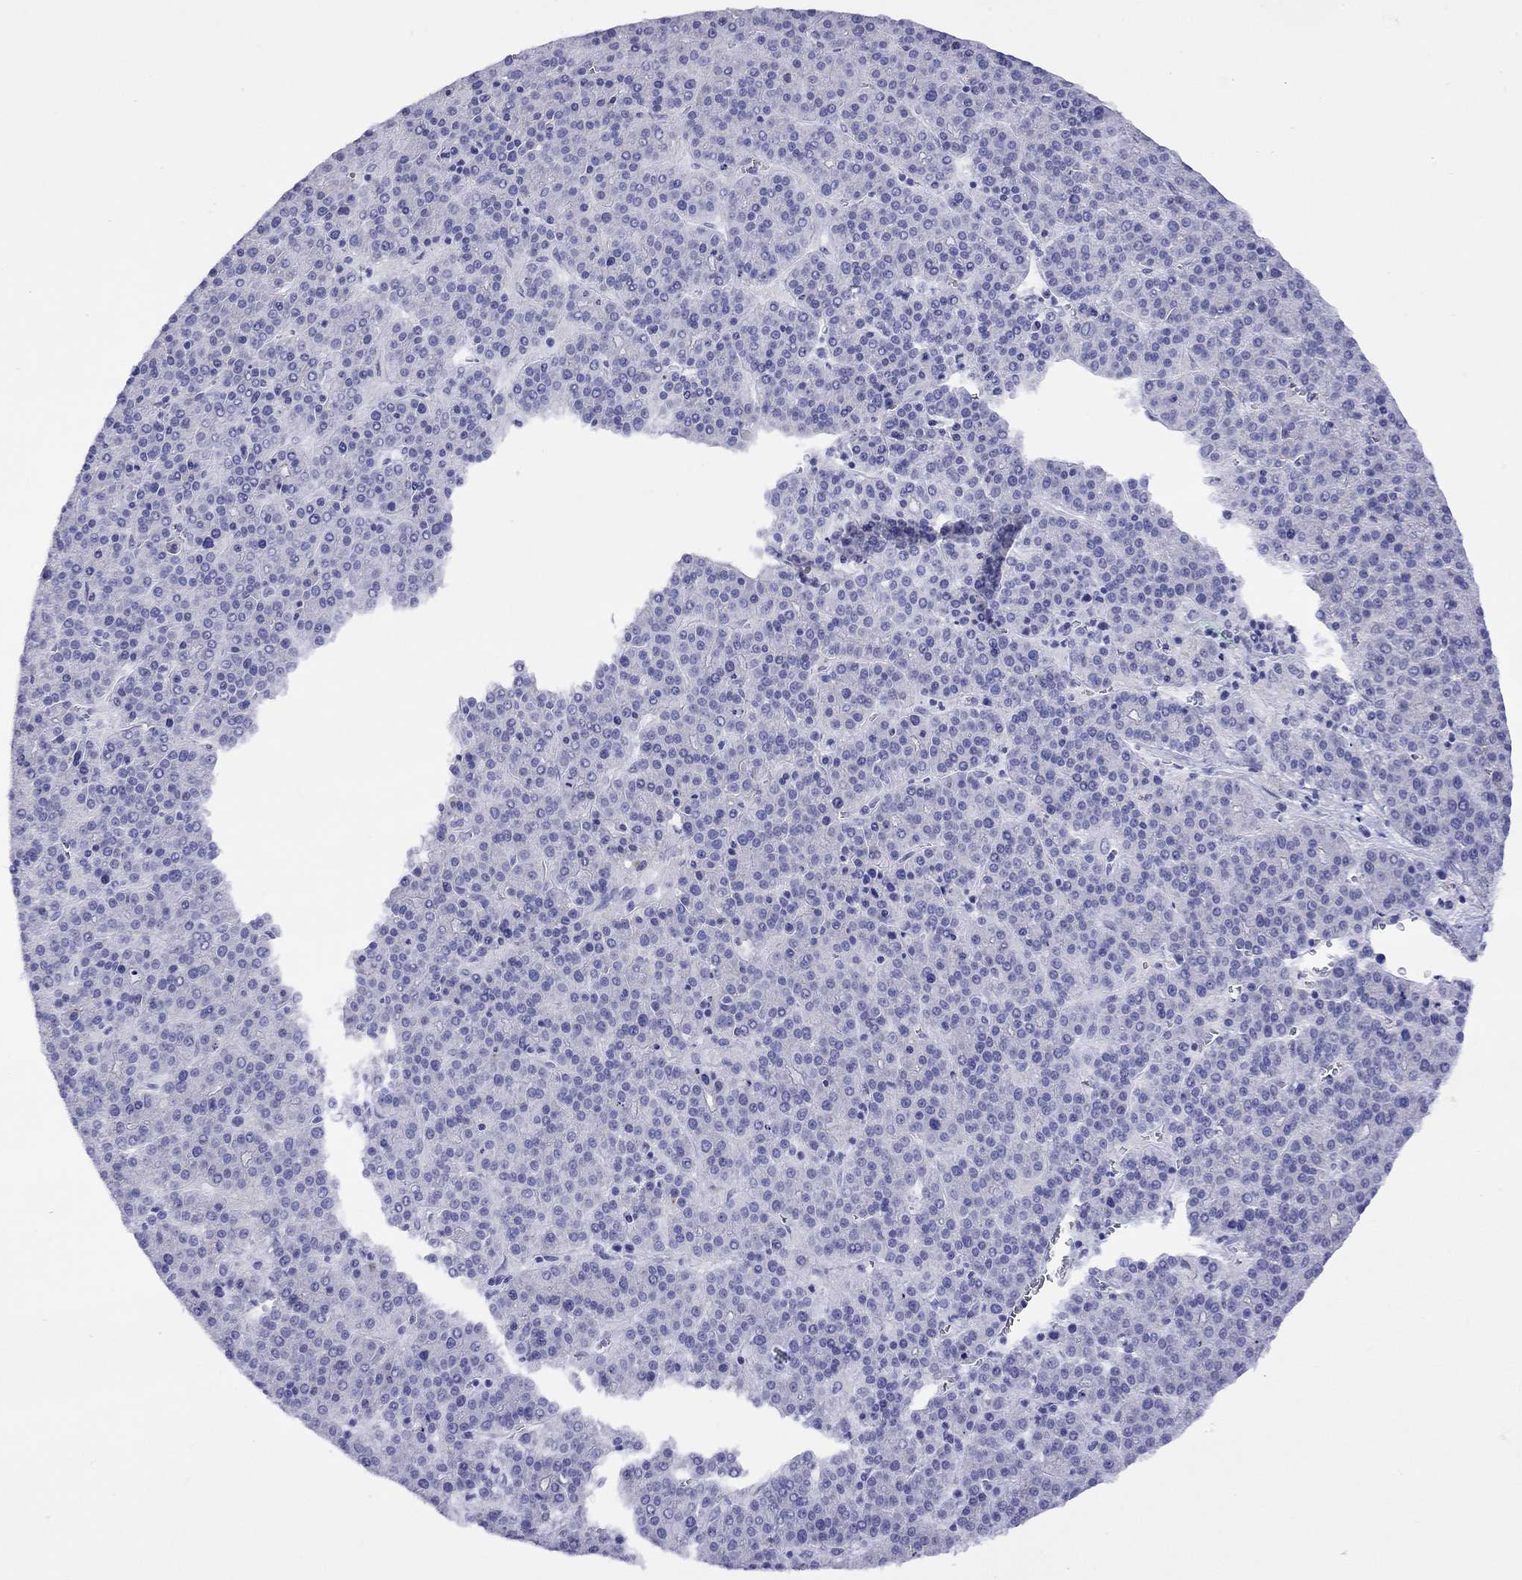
{"staining": {"intensity": "negative", "quantity": "none", "location": "none"}, "tissue": "liver cancer", "cell_type": "Tumor cells", "image_type": "cancer", "snomed": [{"axis": "morphology", "description": "Carcinoma, Hepatocellular, NOS"}, {"axis": "topography", "description": "Liver"}], "caption": "Histopathology image shows no protein staining in tumor cells of hepatocellular carcinoma (liver) tissue. The staining was performed using DAB to visualize the protein expression in brown, while the nuclei were stained in blue with hematoxylin (Magnification: 20x).", "gene": "SLC30A8", "patient": {"sex": "female", "age": 58}}